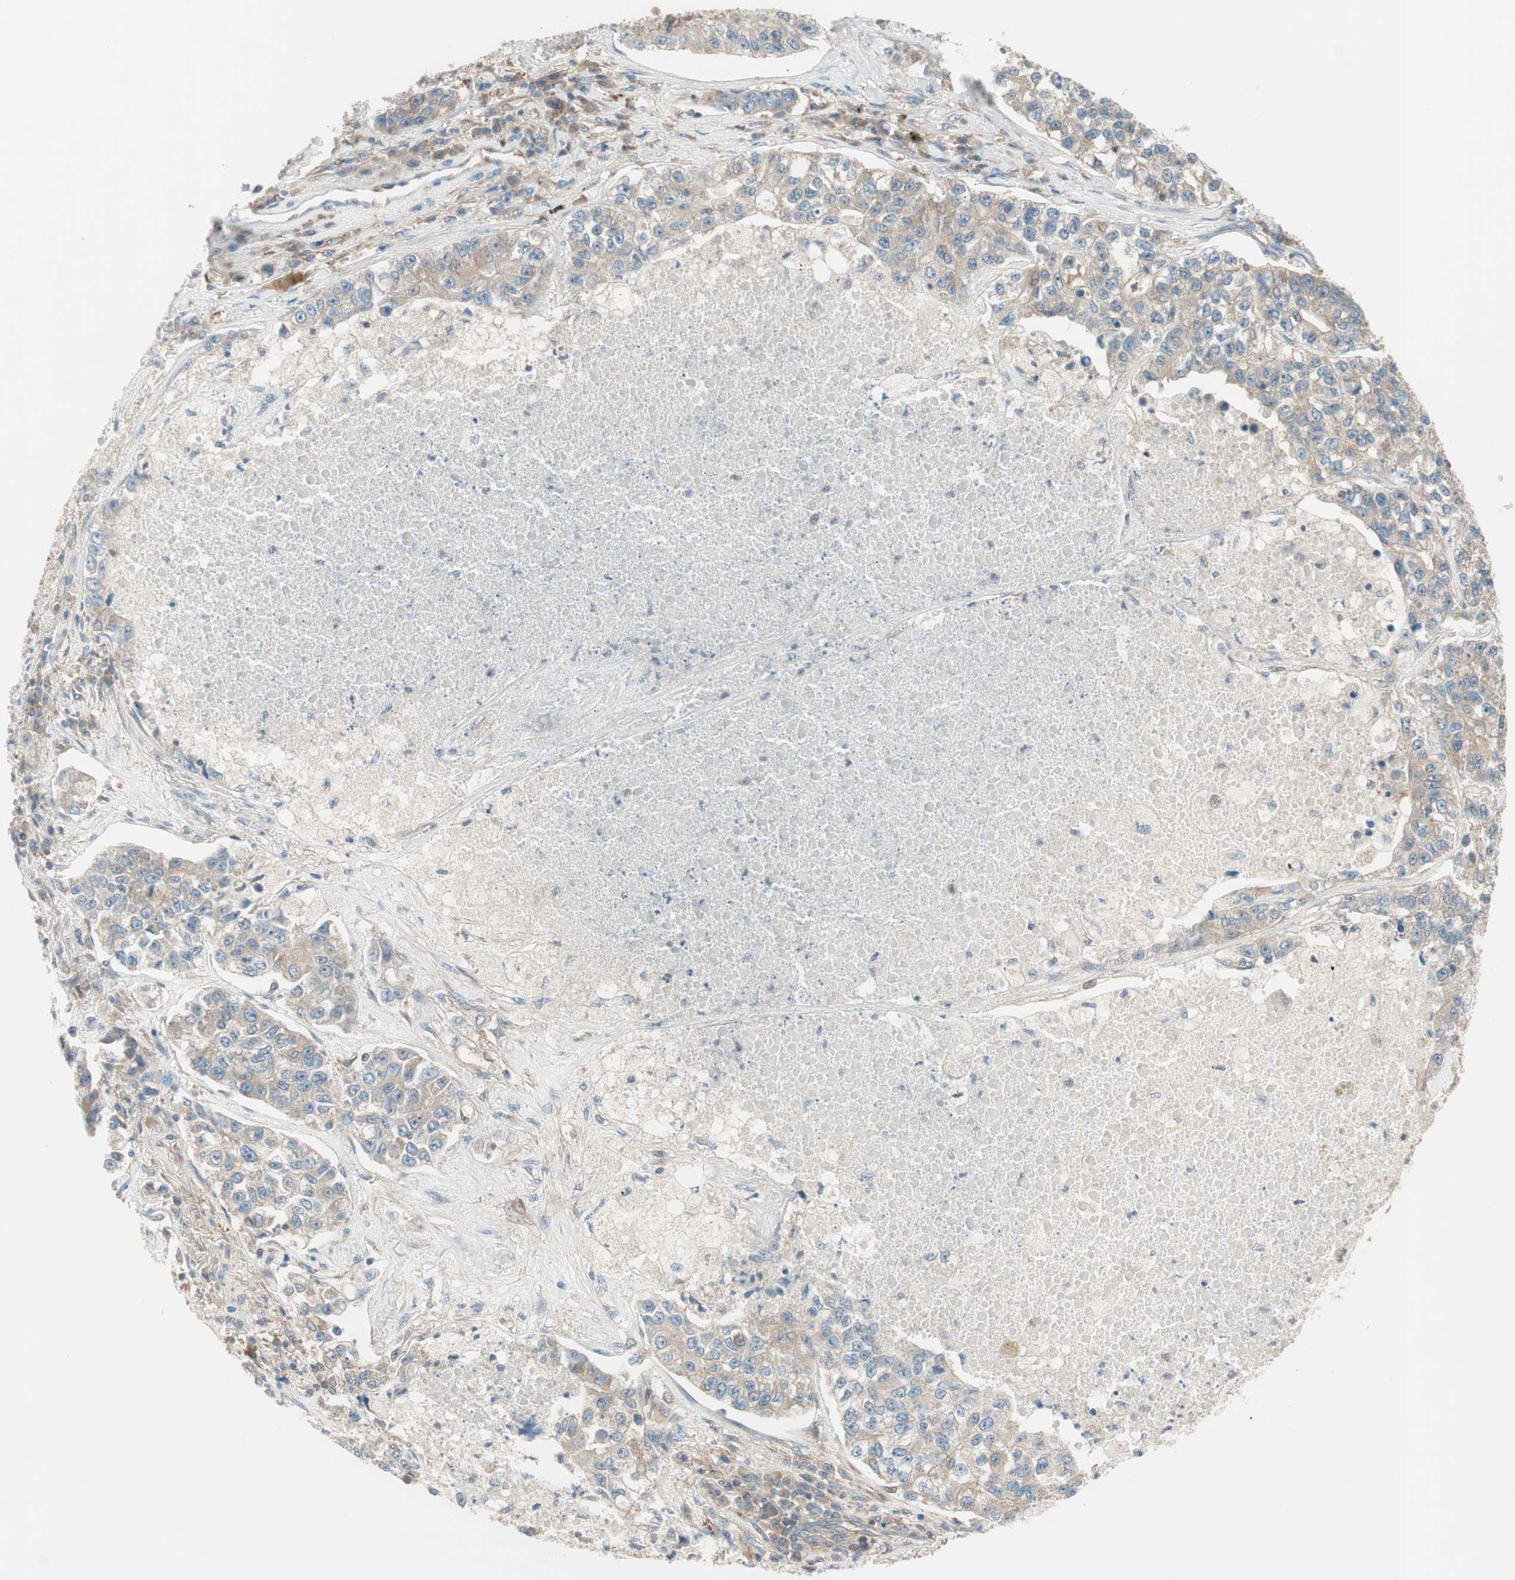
{"staining": {"intensity": "weak", "quantity": ">75%", "location": "cytoplasmic/membranous"}, "tissue": "lung cancer", "cell_type": "Tumor cells", "image_type": "cancer", "snomed": [{"axis": "morphology", "description": "Adenocarcinoma, NOS"}, {"axis": "topography", "description": "Lung"}], "caption": "Immunohistochemistry (IHC) staining of lung cancer, which reveals low levels of weak cytoplasmic/membranous positivity in about >75% of tumor cells indicating weak cytoplasmic/membranous protein positivity. The staining was performed using DAB (brown) for protein detection and nuclei were counterstained in hematoxylin (blue).", "gene": "GALT", "patient": {"sex": "male", "age": 49}}